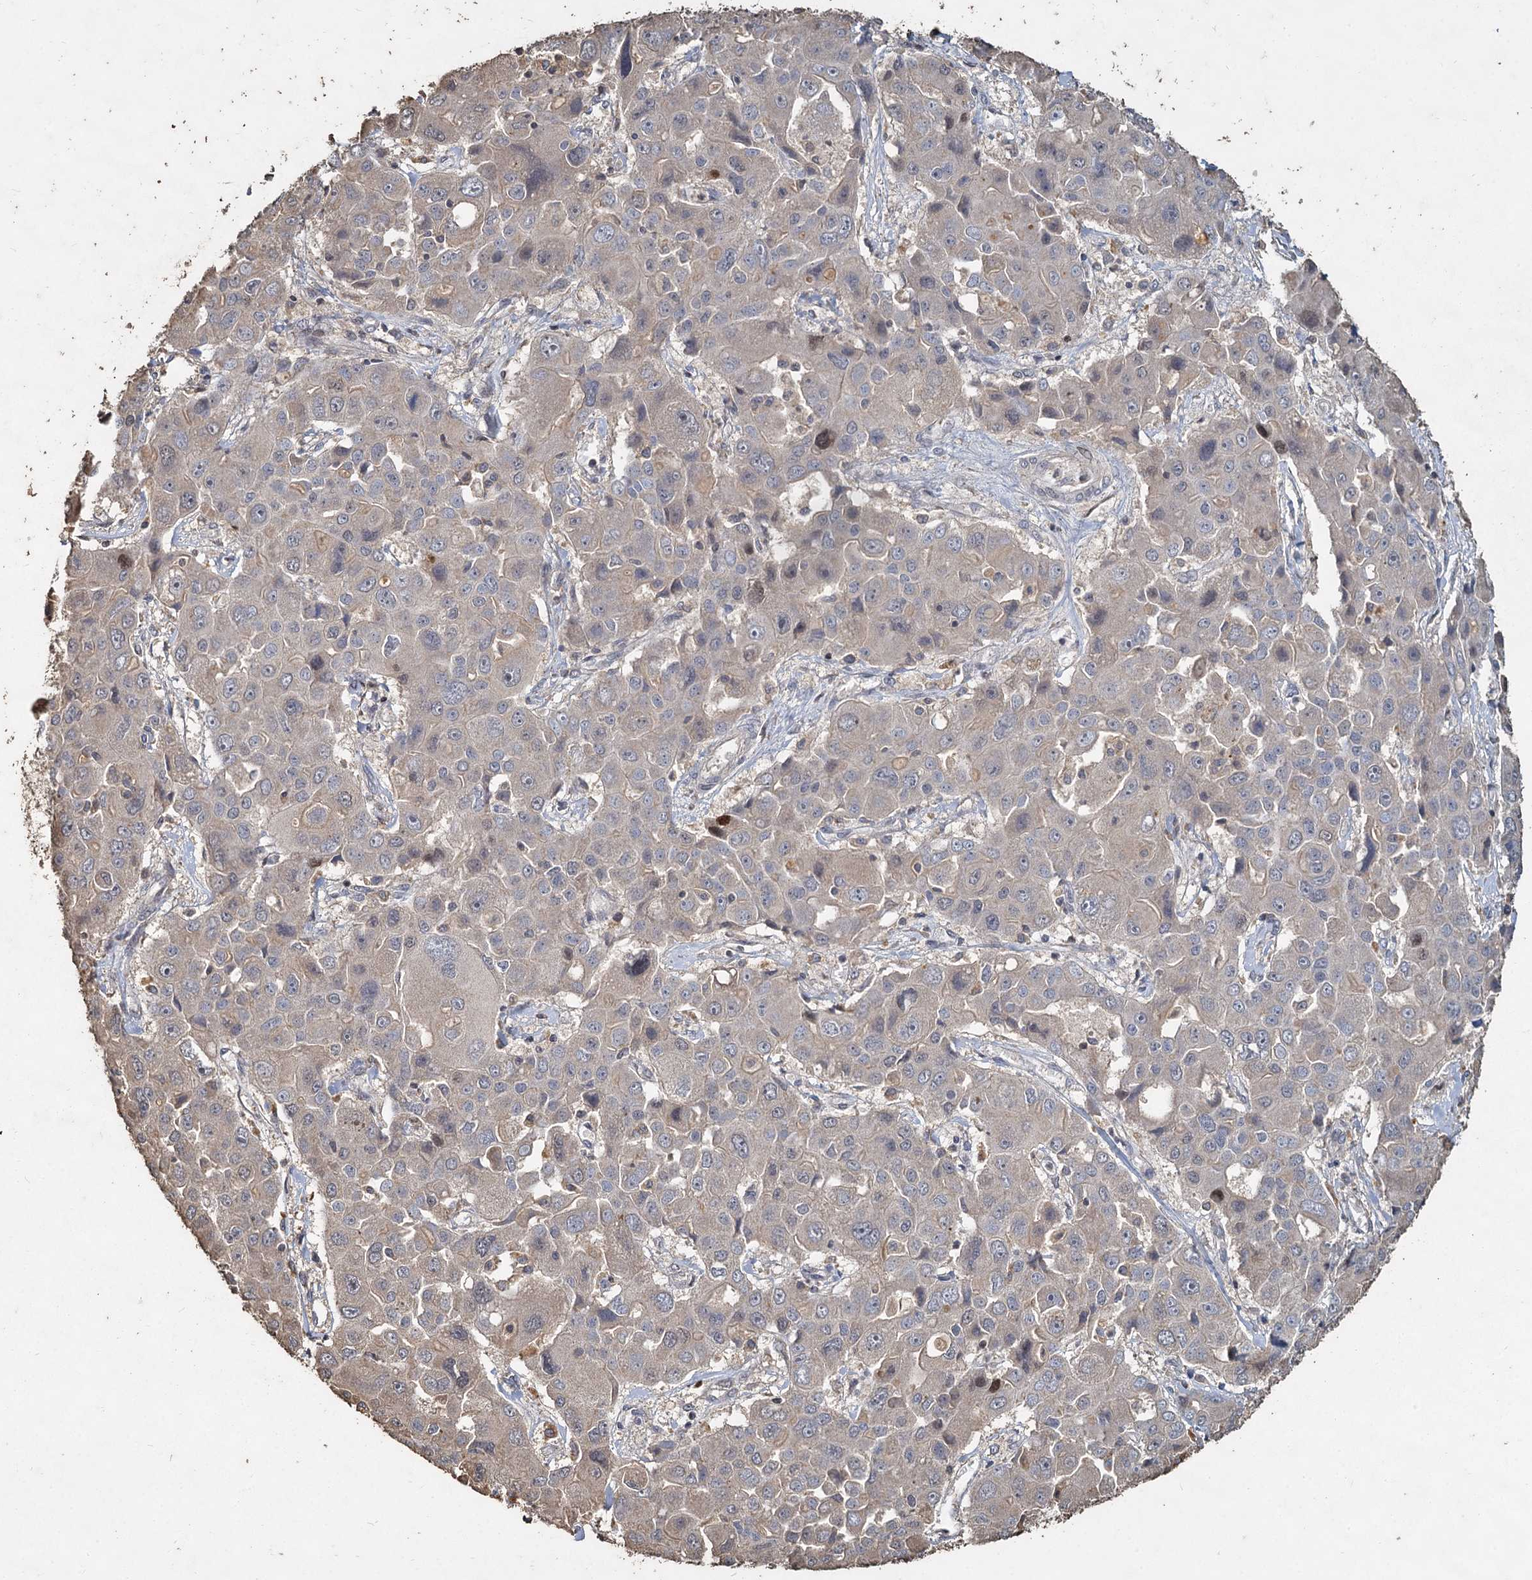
{"staining": {"intensity": "negative", "quantity": "none", "location": "none"}, "tissue": "liver cancer", "cell_type": "Tumor cells", "image_type": "cancer", "snomed": [{"axis": "morphology", "description": "Cholangiocarcinoma"}, {"axis": "topography", "description": "Liver"}], "caption": "Protein analysis of liver cancer (cholangiocarcinoma) exhibits no significant expression in tumor cells.", "gene": "CCDC61", "patient": {"sex": "male", "age": 67}}